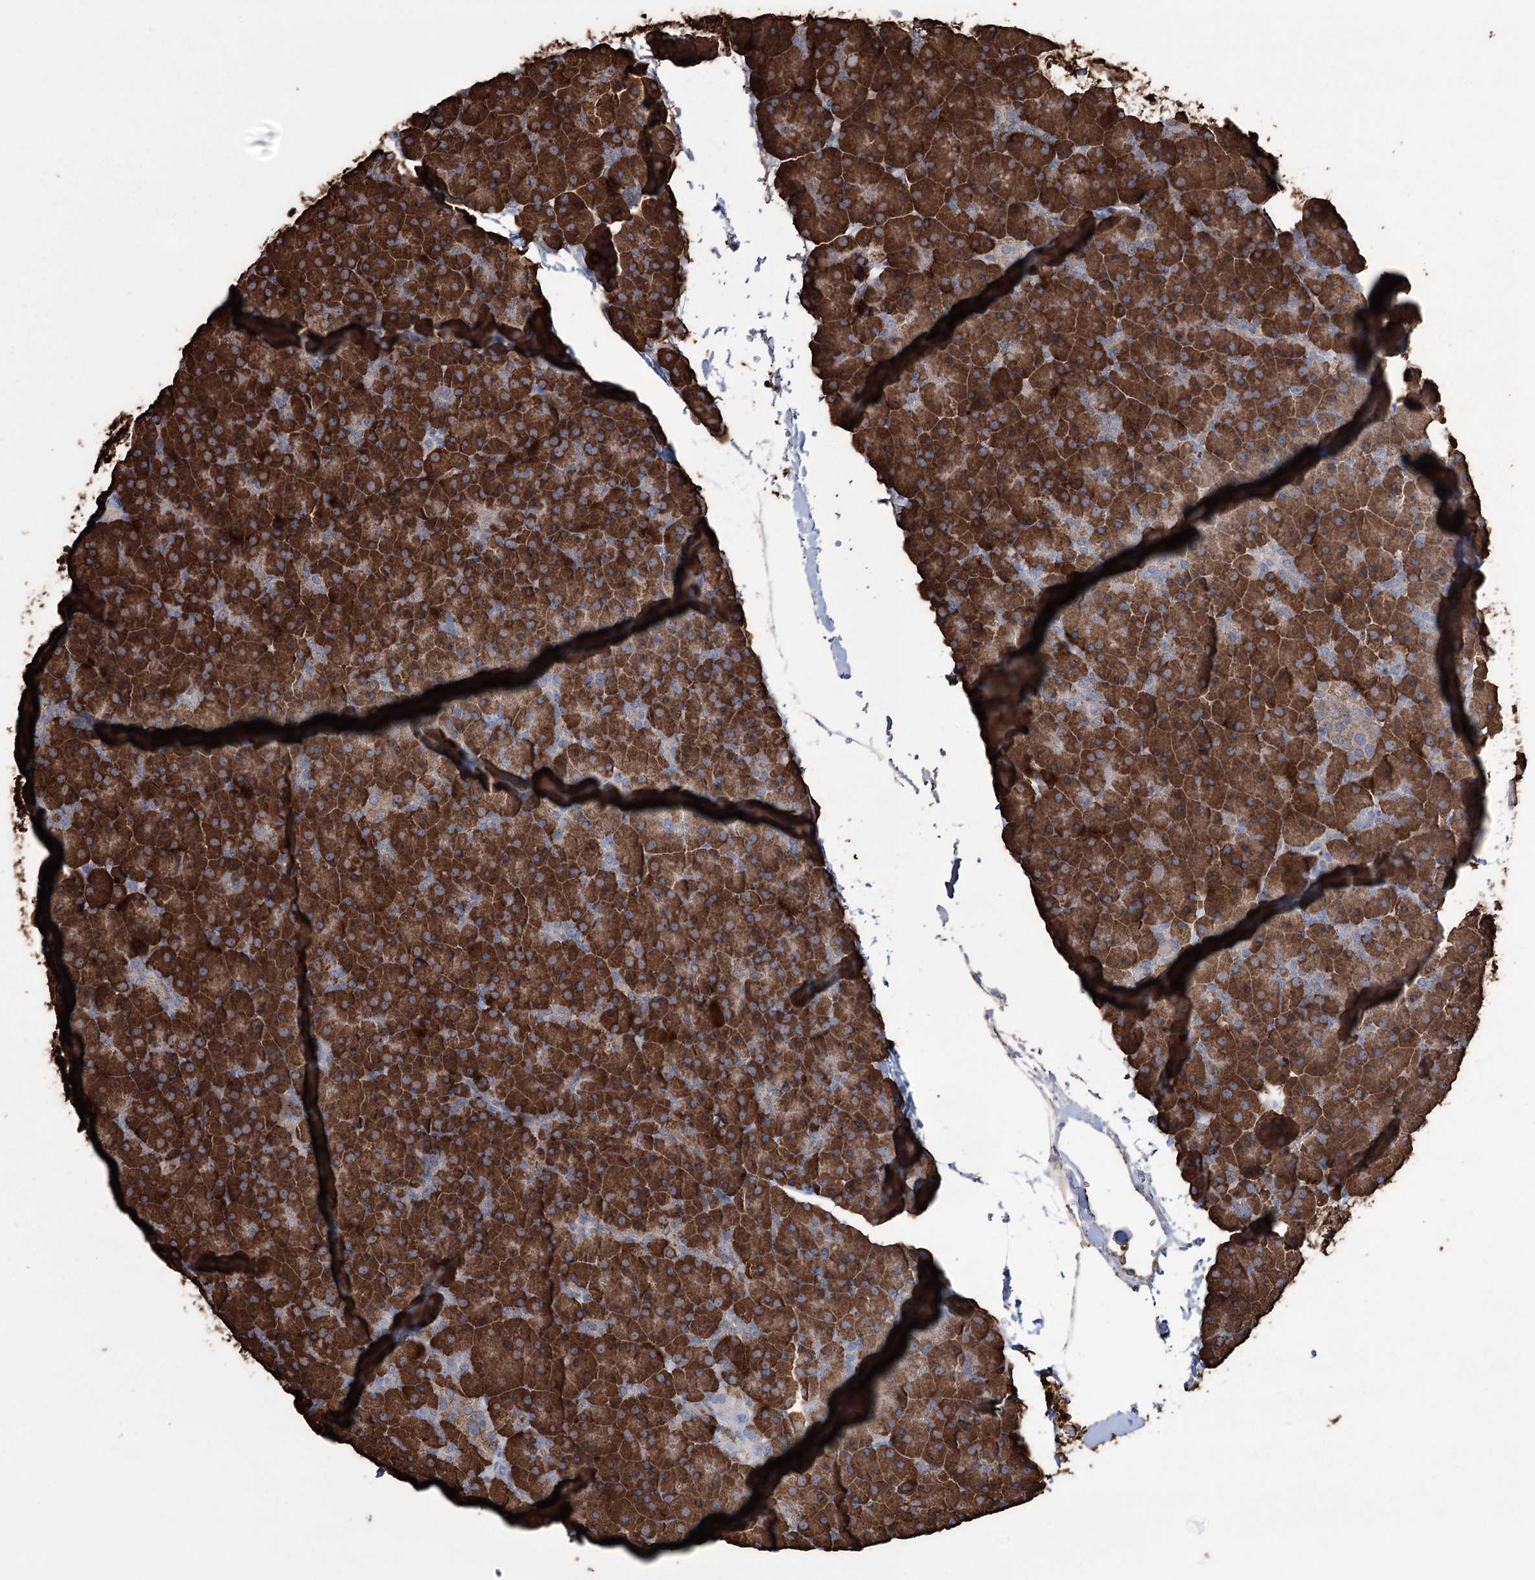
{"staining": {"intensity": "strong", "quantity": ">75%", "location": "cytoplasmic/membranous"}, "tissue": "pancreas", "cell_type": "Exocrine glandular cells", "image_type": "normal", "snomed": [{"axis": "morphology", "description": "Normal tissue, NOS"}, {"axis": "topography", "description": "Pancreas"}], "caption": "Protein expression analysis of benign human pancreas reveals strong cytoplasmic/membranous positivity in about >75% of exocrine glandular cells. (IHC, brightfield microscopy, high magnification).", "gene": "TRIM71", "patient": {"sex": "male", "age": 36}}